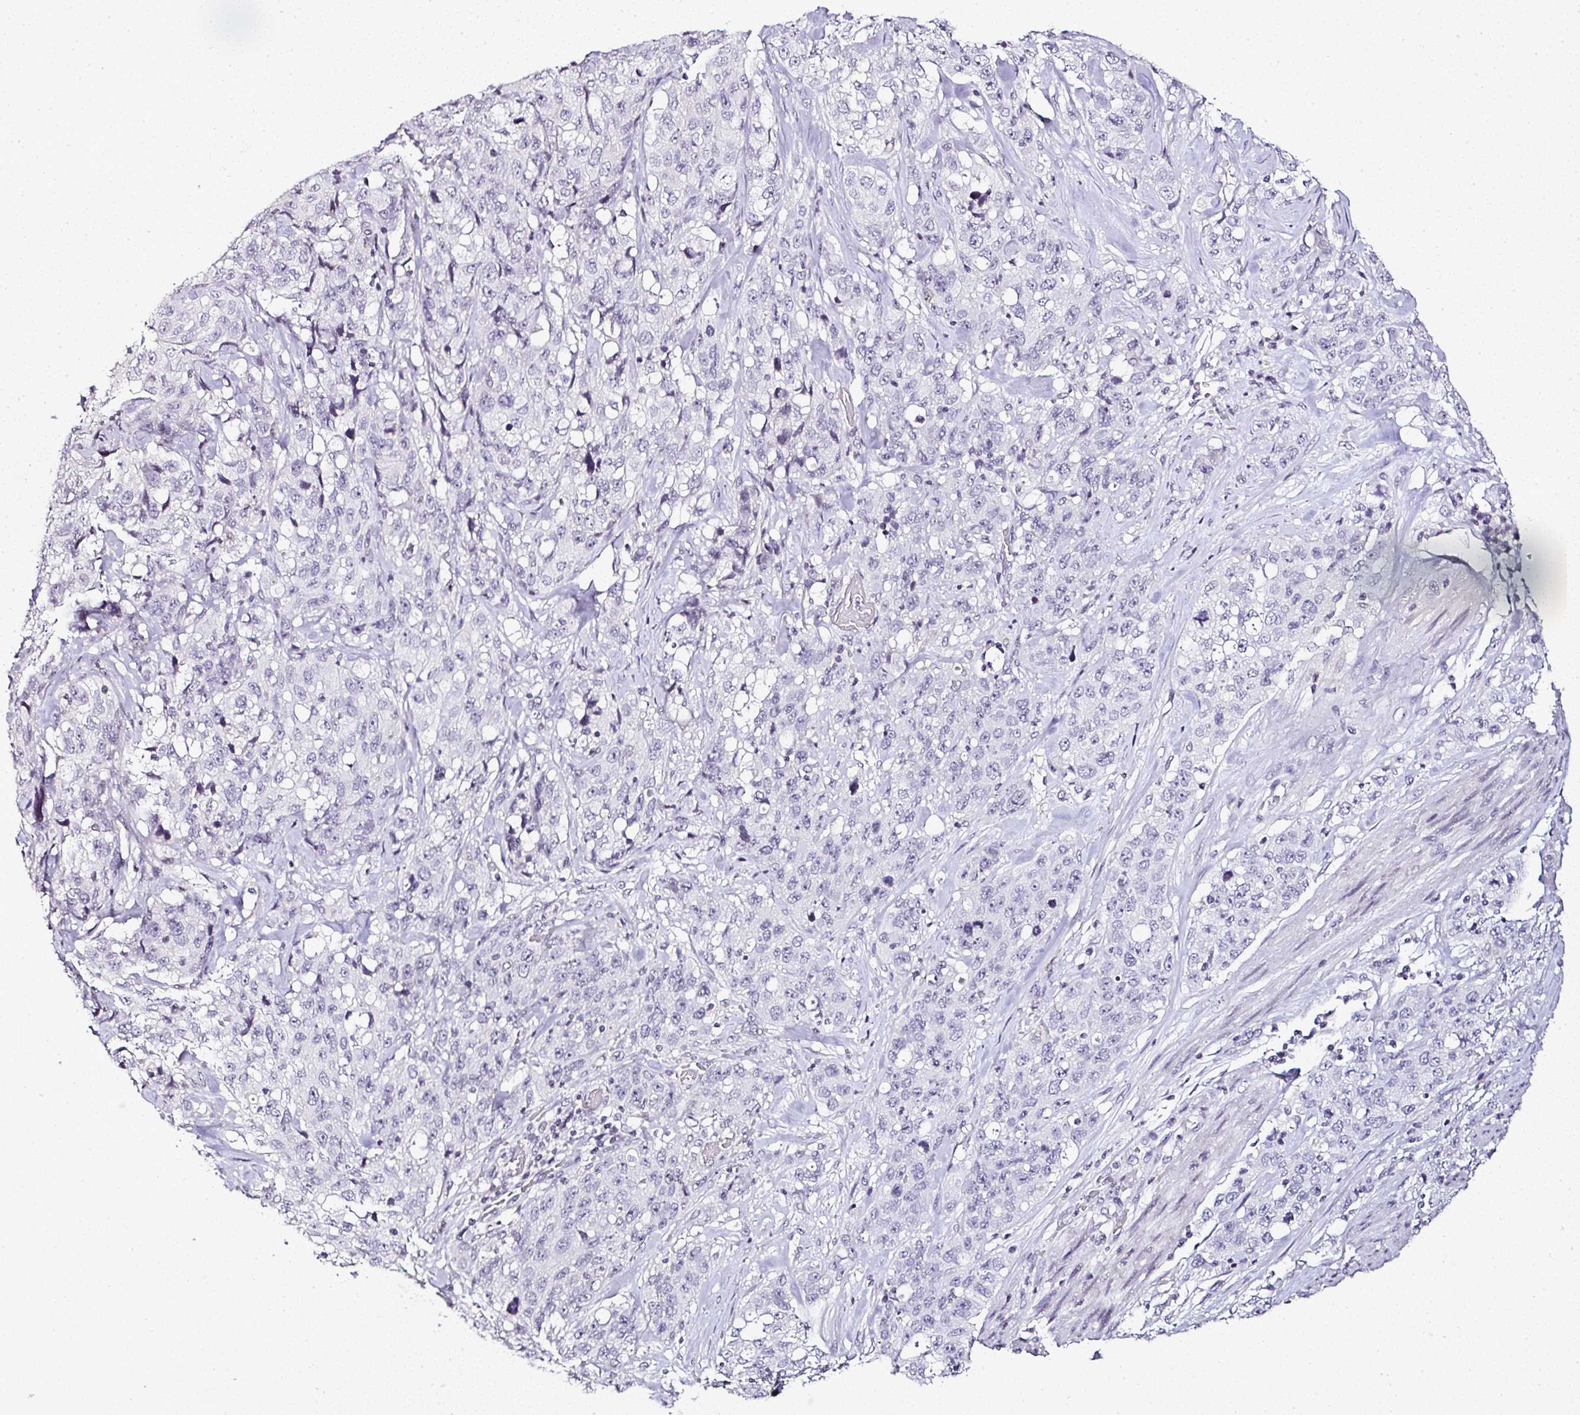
{"staining": {"intensity": "negative", "quantity": "none", "location": "none"}, "tissue": "stomach cancer", "cell_type": "Tumor cells", "image_type": "cancer", "snomed": [{"axis": "morphology", "description": "Adenocarcinoma, NOS"}, {"axis": "topography", "description": "Stomach"}], "caption": "Adenocarcinoma (stomach) stained for a protein using IHC shows no positivity tumor cells.", "gene": "SERPINB3", "patient": {"sex": "male", "age": 48}}